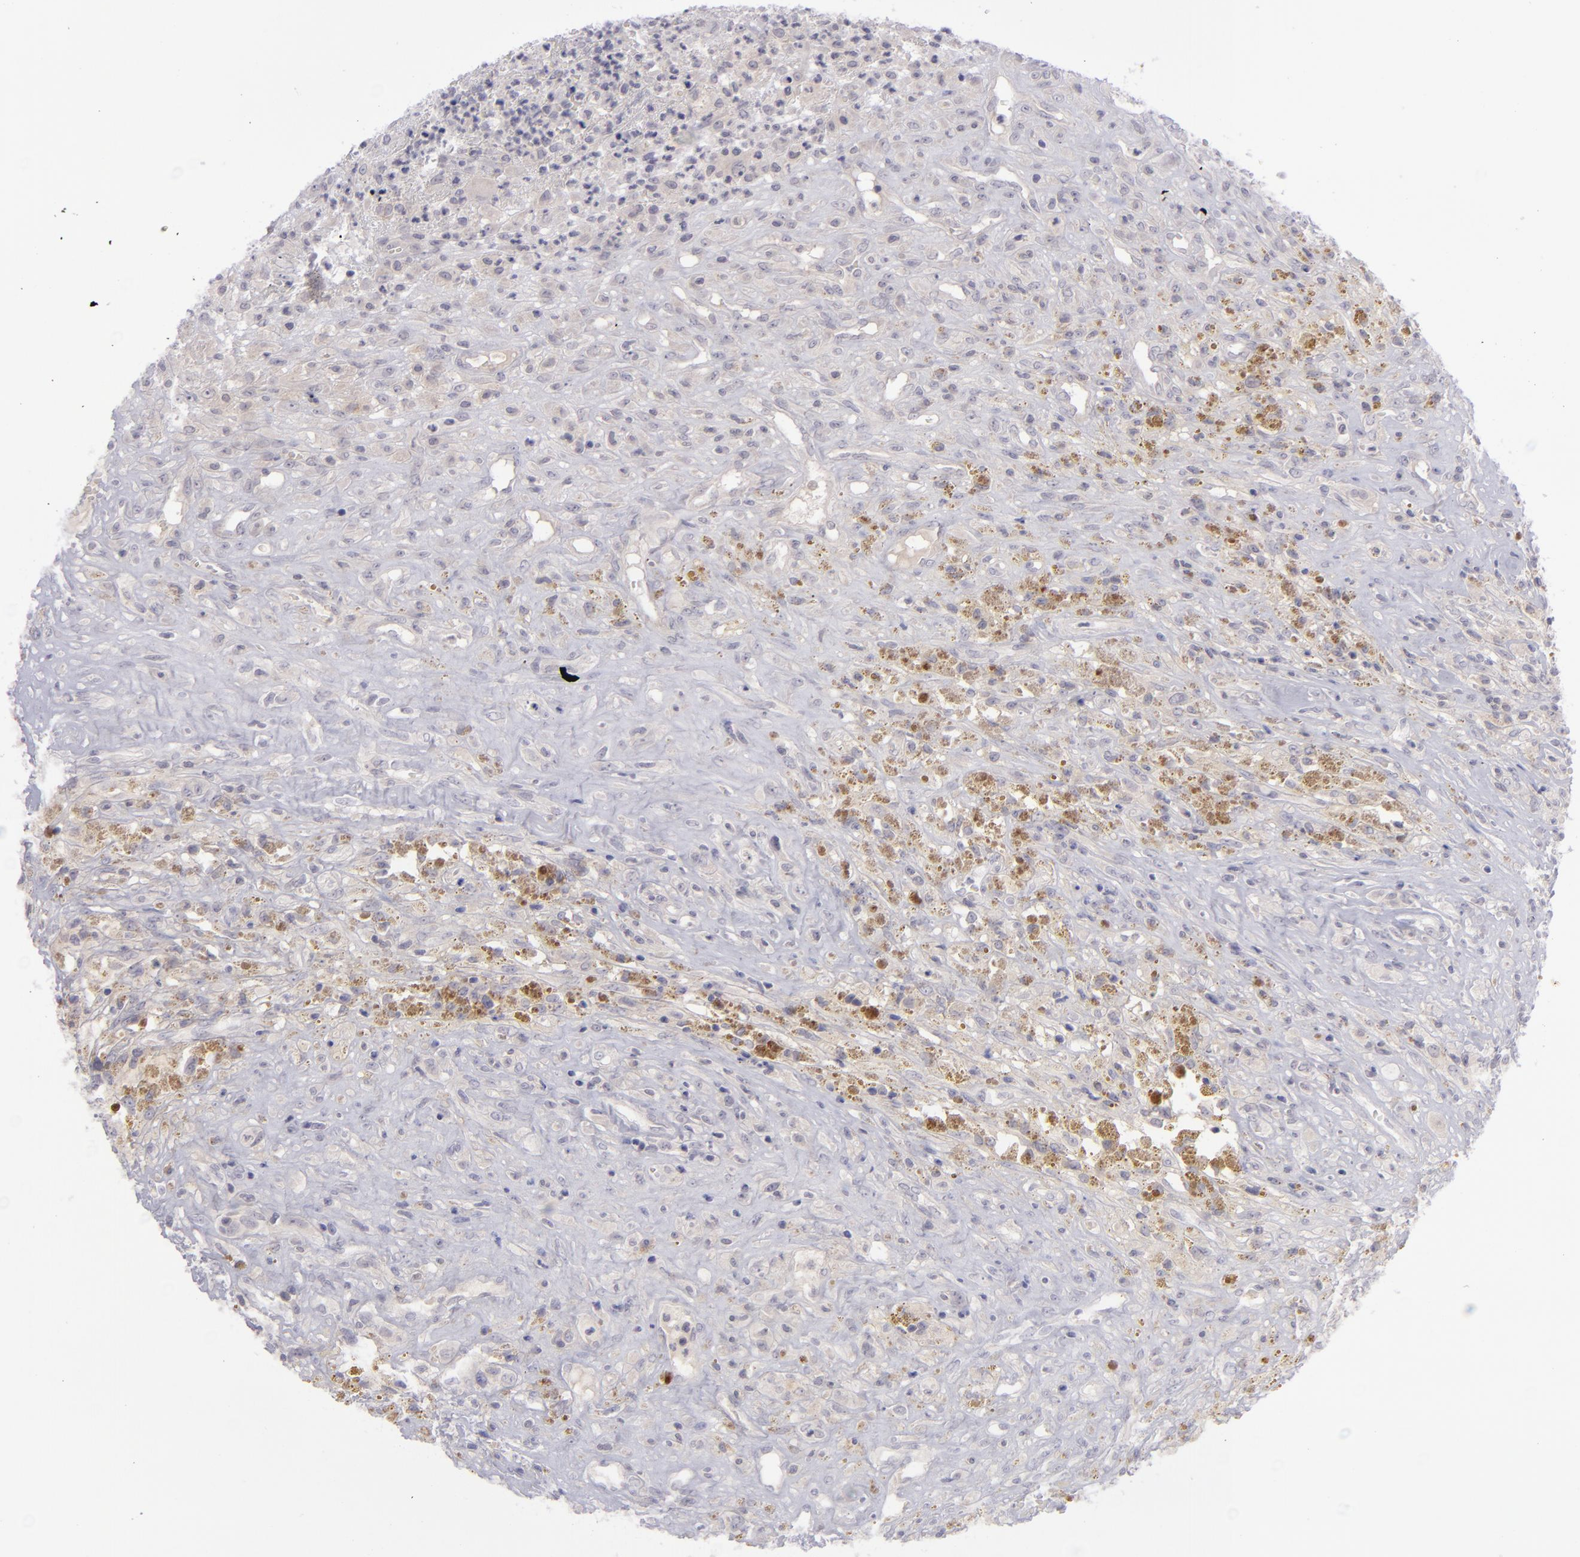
{"staining": {"intensity": "negative", "quantity": "none", "location": "none"}, "tissue": "glioma", "cell_type": "Tumor cells", "image_type": "cancer", "snomed": [{"axis": "morphology", "description": "Glioma, malignant, High grade"}, {"axis": "topography", "description": "Brain"}], "caption": "Glioma was stained to show a protein in brown. There is no significant expression in tumor cells.", "gene": "EVPL", "patient": {"sex": "male", "age": 66}}